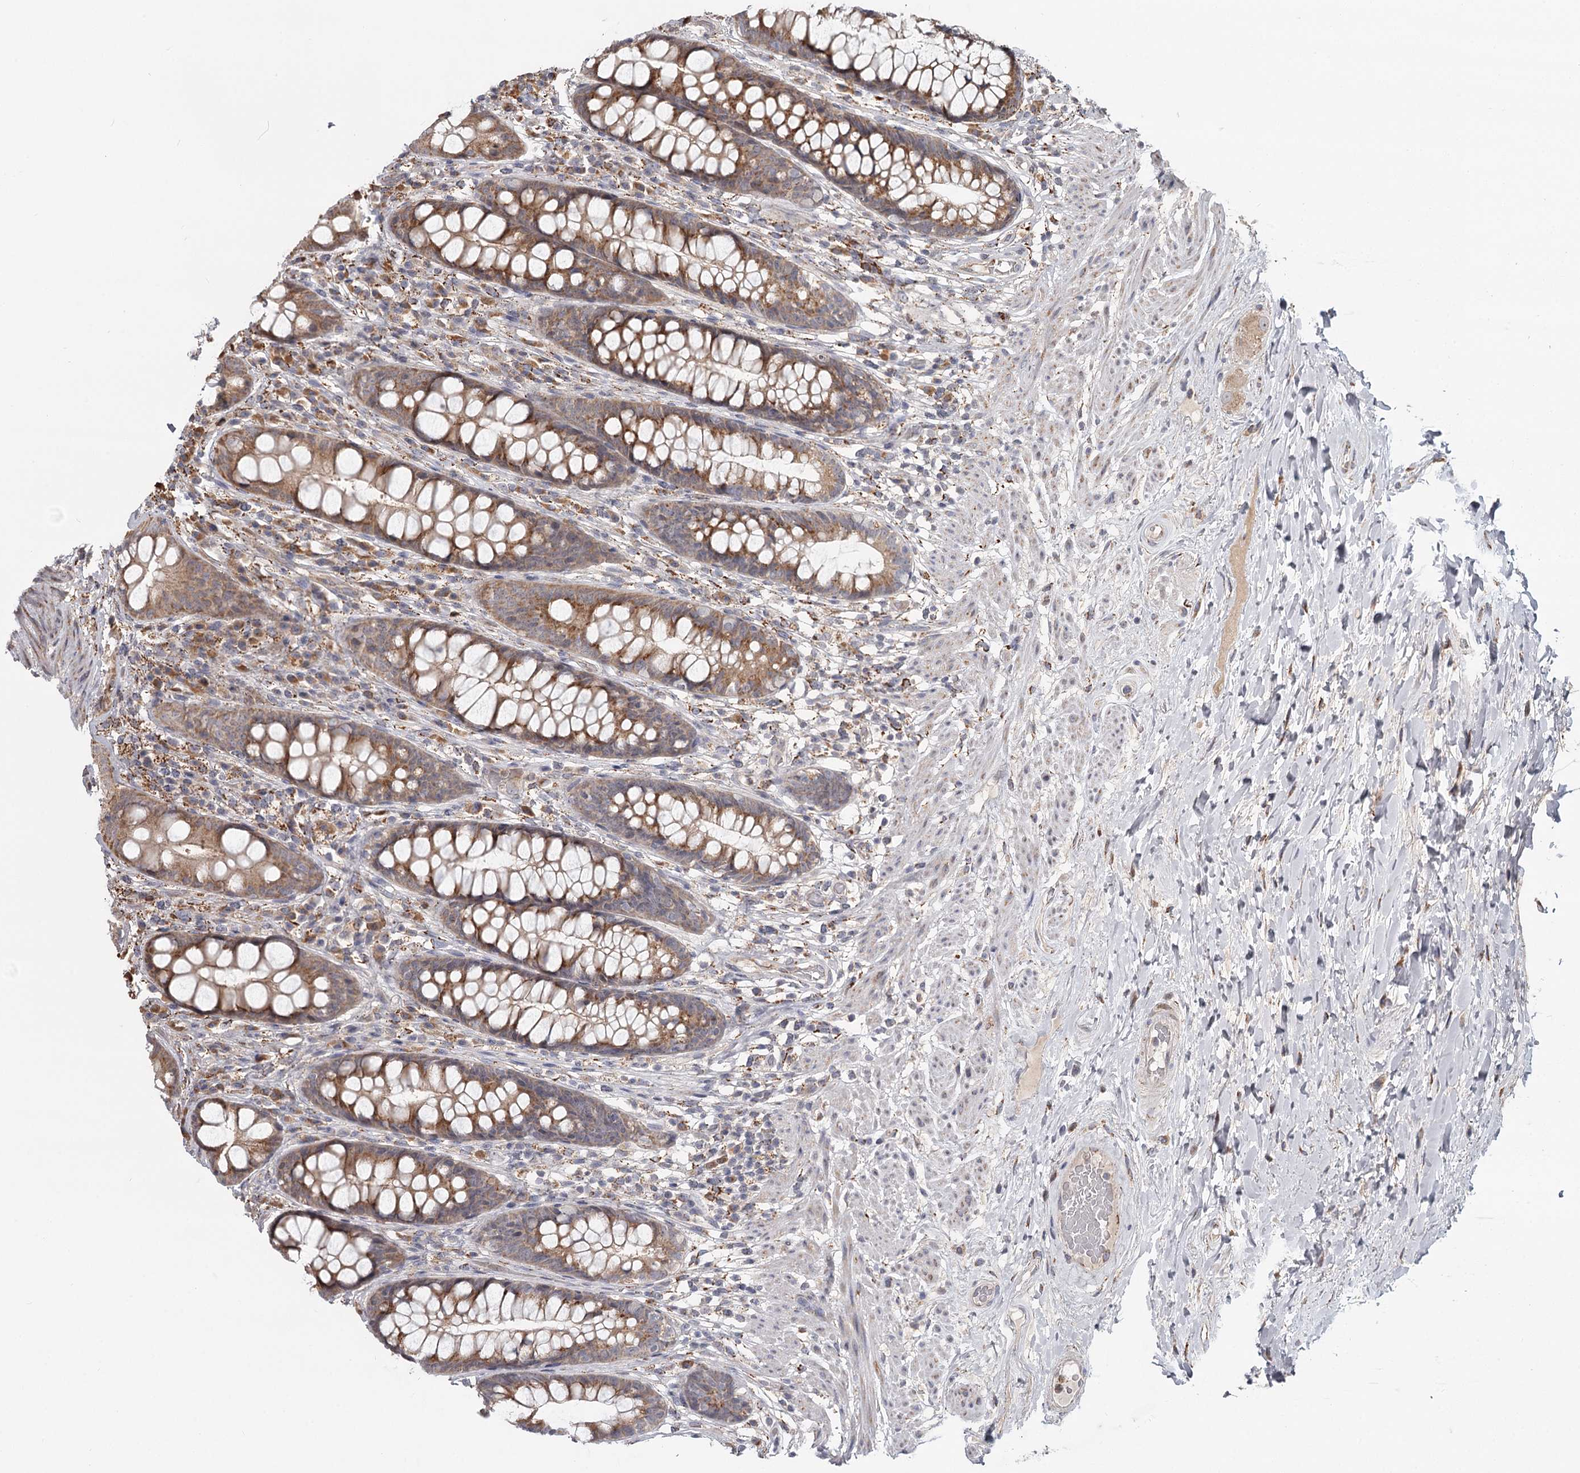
{"staining": {"intensity": "moderate", "quantity": ">75%", "location": "cytoplasmic/membranous"}, "tissue": "rectum", "cell_type": "Glandular cells", "image_type": "normal", "snomed": [{"axis": "morphology", "description": "Normal tissue, NOS"}, {"axis": "topography", "description": "Rectum"}], "caption": "Moderate cytoplasmic/membranous positivity for a protein is appreciated in approximately >75% of glandular cells of benign rectum using IHC.", "gene": "CDC123", "patient": {"sex": "male", "age": 74}}